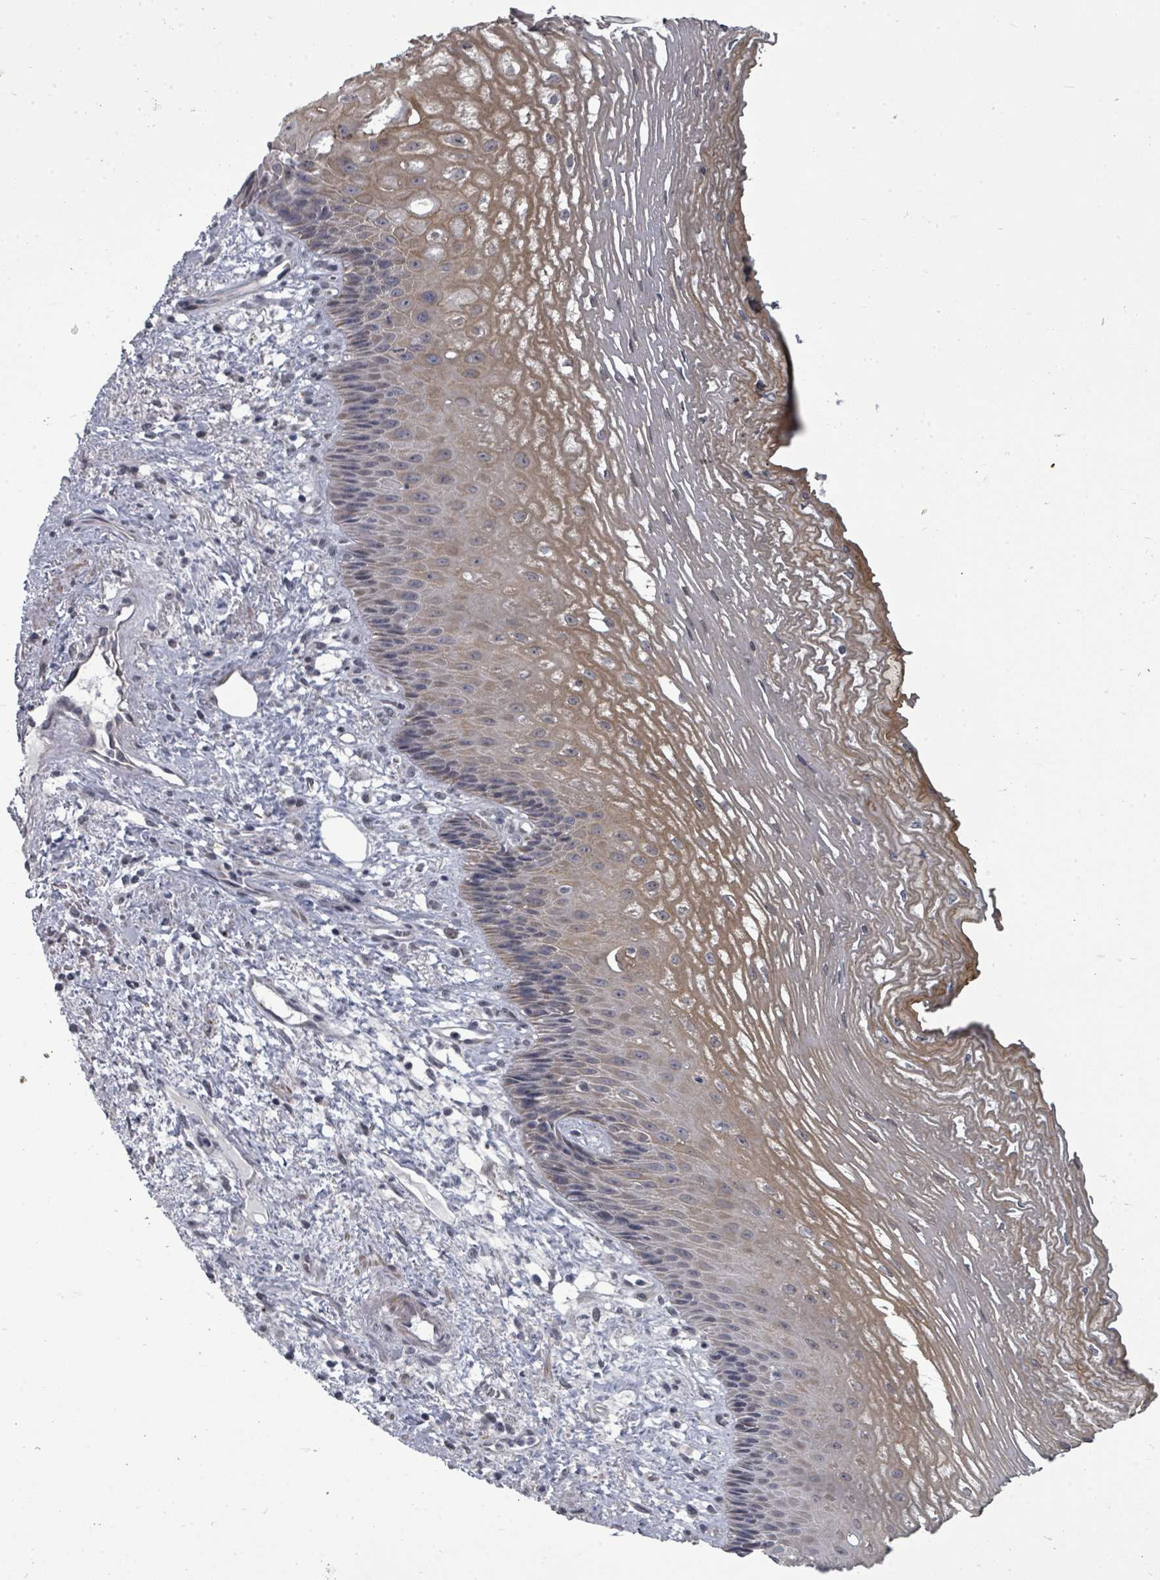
{"staining": {"intensity": "moderate", "quantity": "25%-75%", "location": "cytoplasmic/membranous"}, "tissue": "esophagus", "cell_type": "Squamous epithelial cells", "image_type": "normal", "snomed": [{"axis": "morphology", "description": "Normal tissue, NOS"}, {"axis": "topography", "description": "Esophagus"}], "caption": "Protein analysis of unremarkable esophagus reveals moderate cytoplasmic/membranous staining in approximately 25%-75% of squamous epithelial cells. (brown staining indicates protein expression, while blue staining denotes nuclei).", "gene": "PTPN20", "patient": {"sex": "male", "age": 60}}